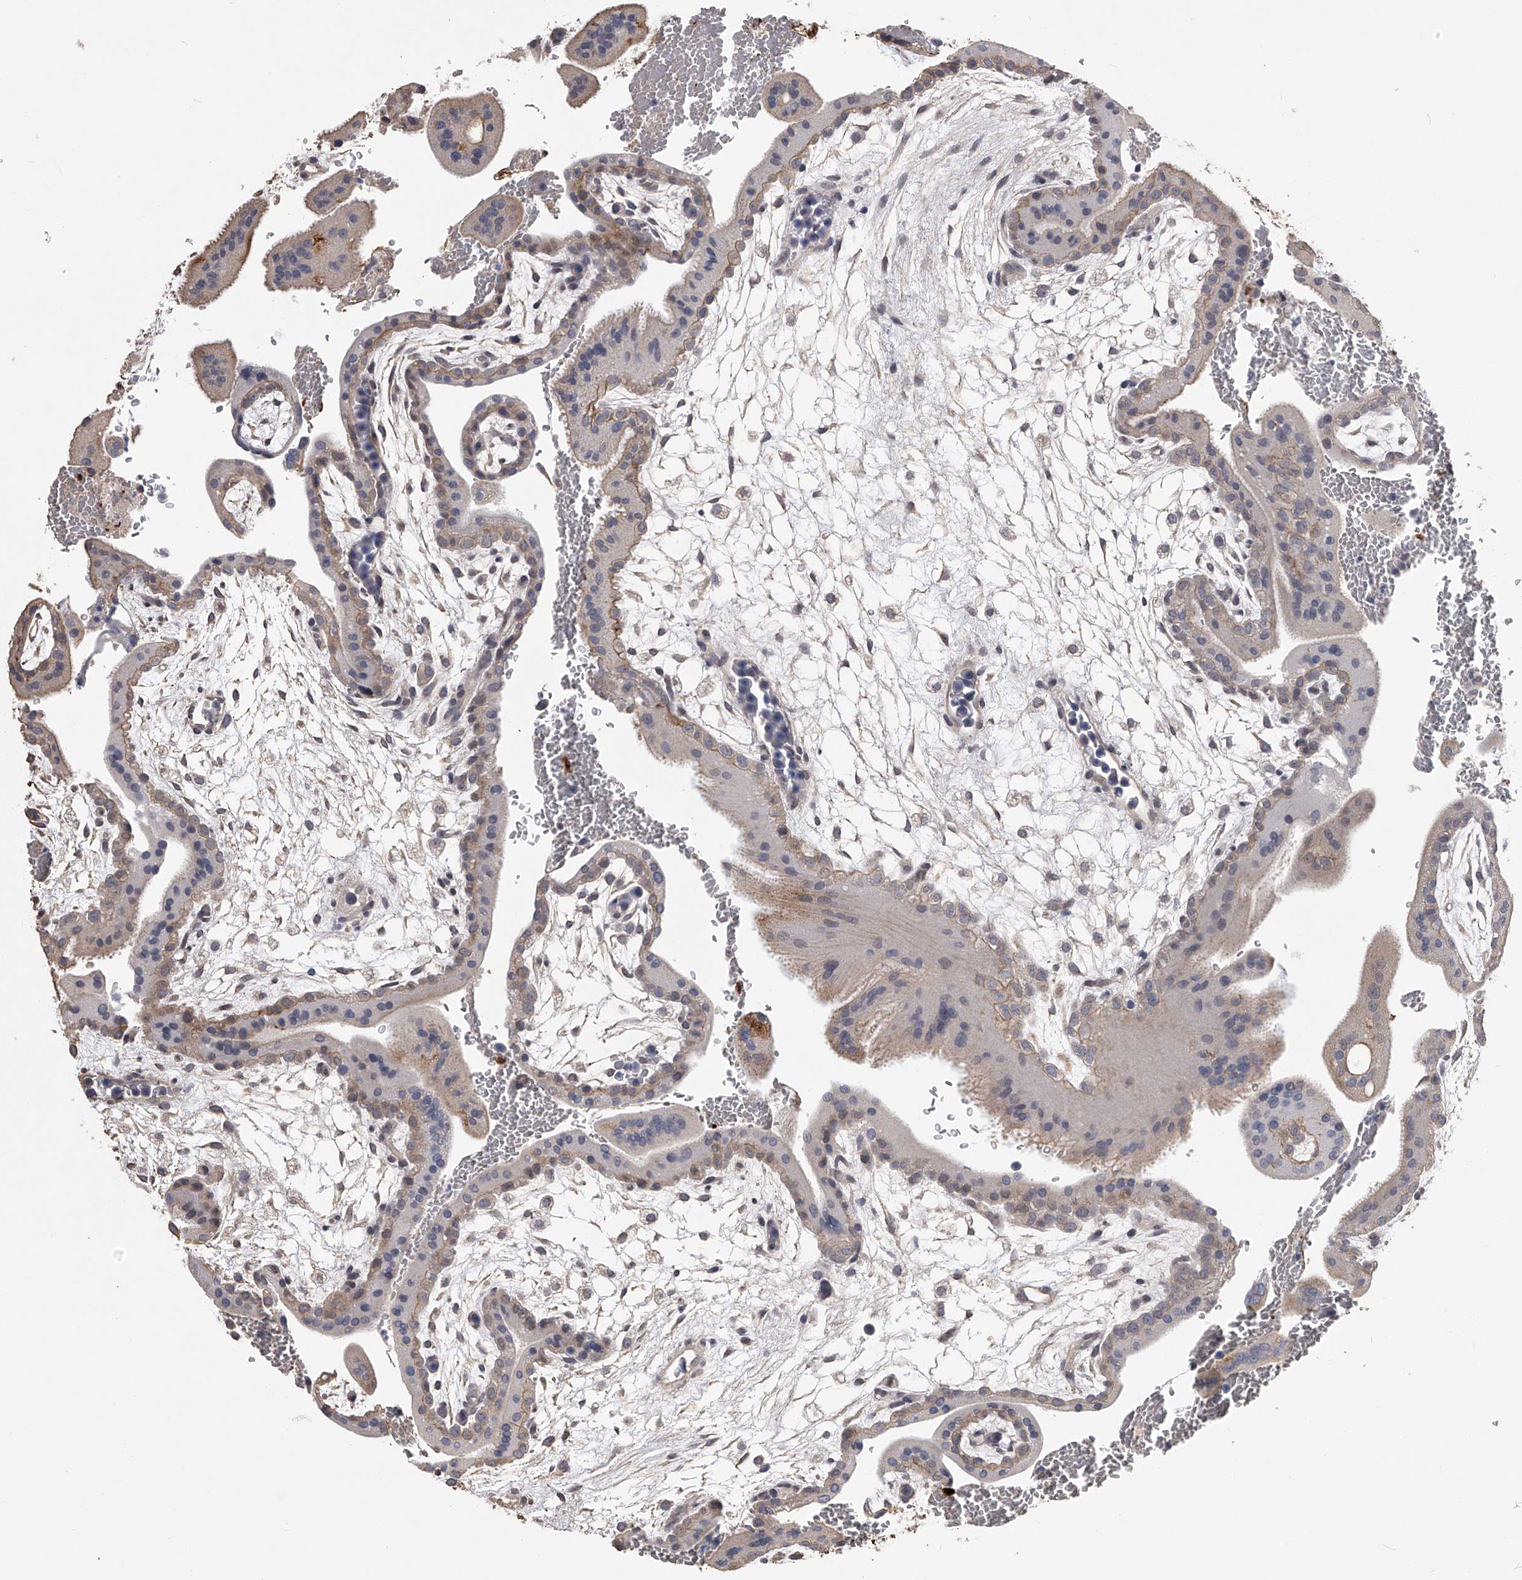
{"staining": {"intensity": "moderate", "quantity": "25%-75%", "location": "cytoplasmic/membranous"}, "tissue": "placenta", "cell_type": "Trophoblastic cells", "image_type": "normal", "snomed": [{"axis": "morphology", "description": "Normal tissue, NOS"}, {"axis": "topography", "description": "Placenta"}], "caption": "Protein staining of benign placenta shows moderate cytoplasmic/membranous staining in about 25%-75% of trophoblastic cells. (DAB (3,3'-diaminobenzidine) = brown stain, brightfield microscopy at high magnification).", "gene": "MDN1", "patient": {"sex": "female", "age": 35}}